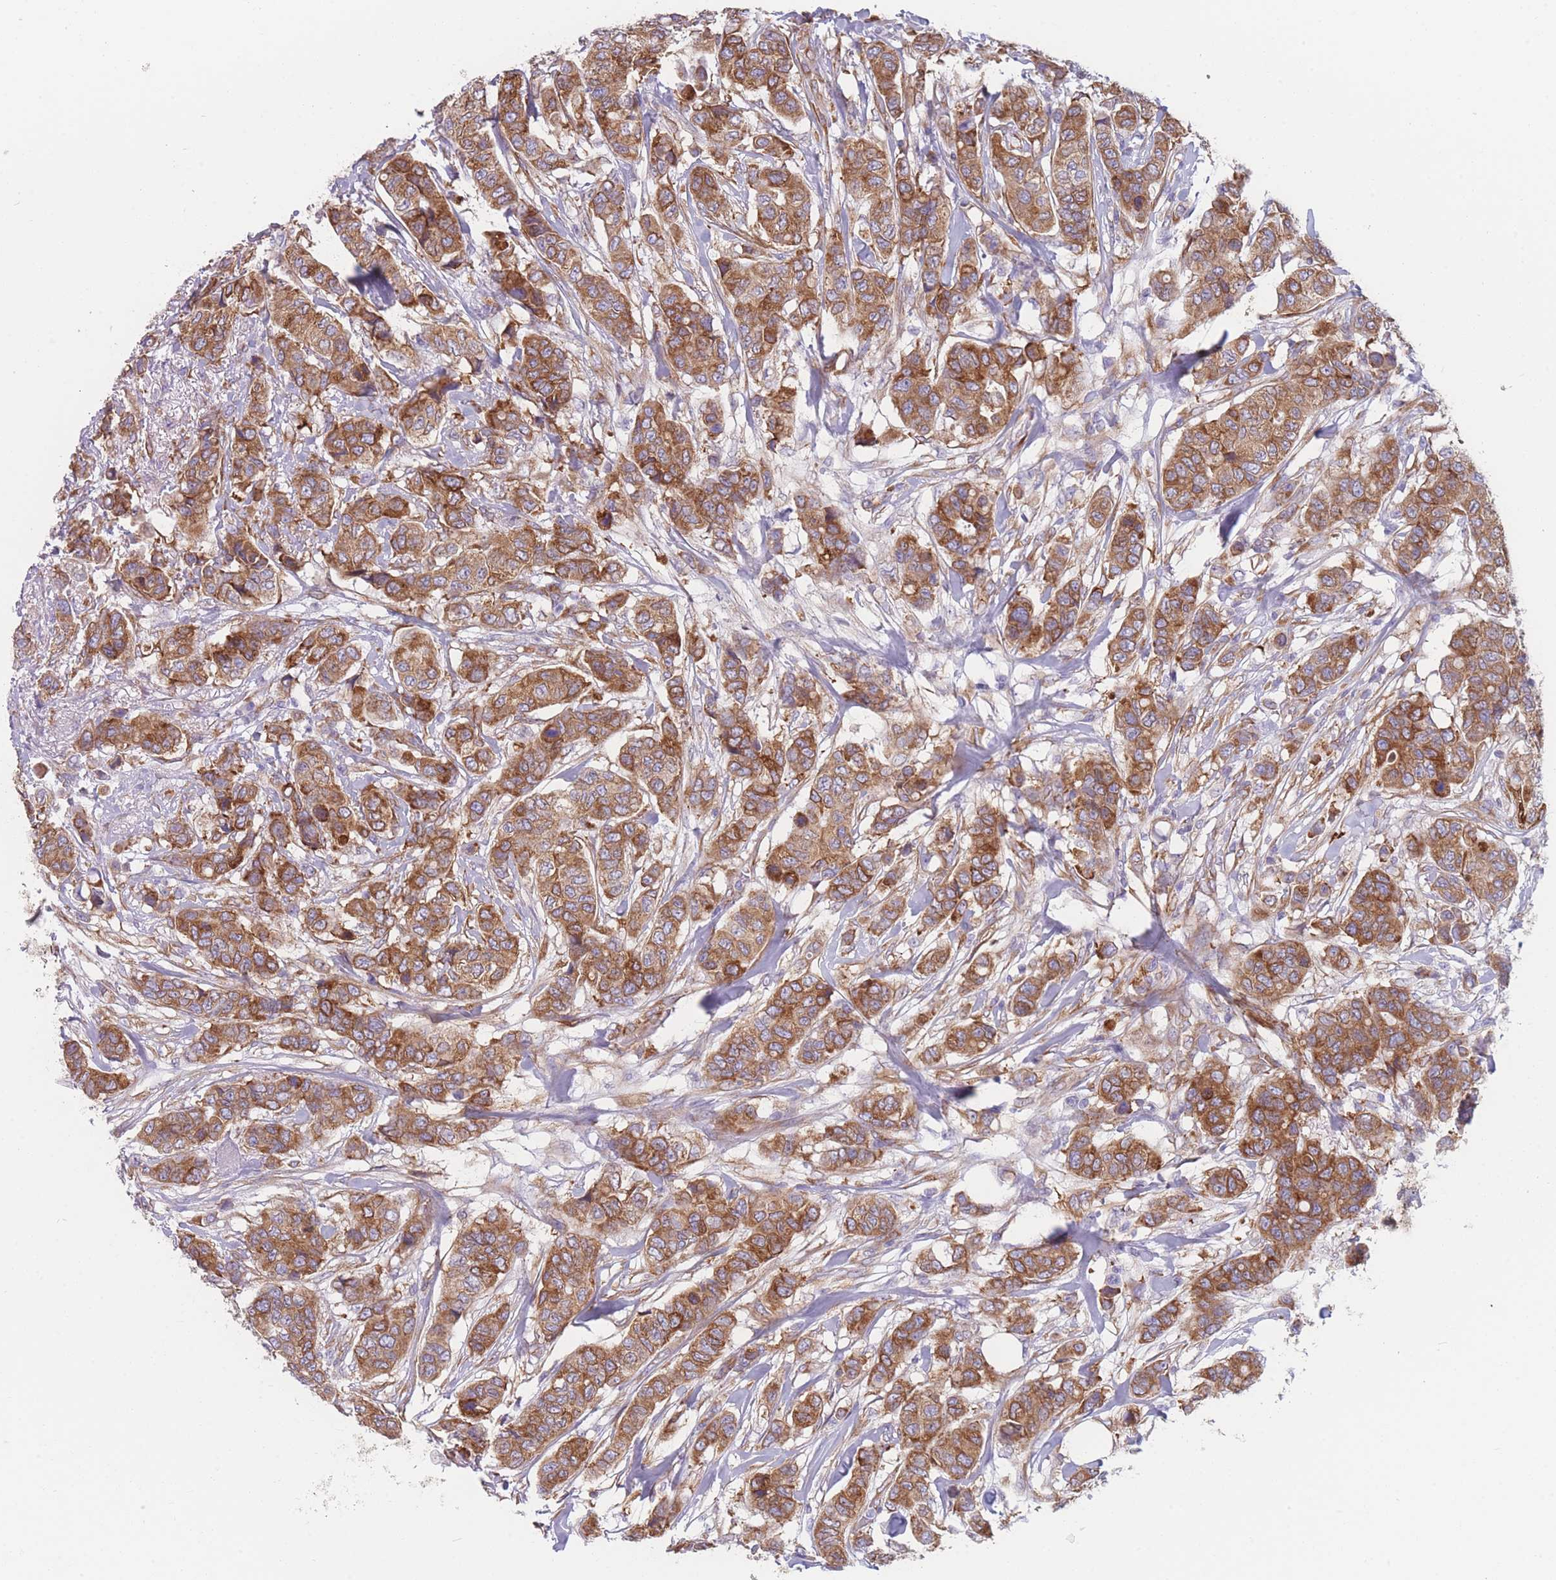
{"staining": {"intensity": "moderate", "quantity": ">75%", "location": "cytoplasmic/membranous"}, "tissue": "breast cancer", "cell_type": "Tumor cells", "image_type": "cancer", "snomed": [{"axis": "morphology", "description": "Lobular carcinoma"}, {"axis": "topography", "description": "Breast"}], "caption": "Protein expression by immunohistochemistry (IHC) exhibits moderate cytoplasmic/membranous positivity in about >75% of tumor cells in breast lobular carcinoma.", "gene": "AK9", "patient": {"sex": "female", "age": 51}}